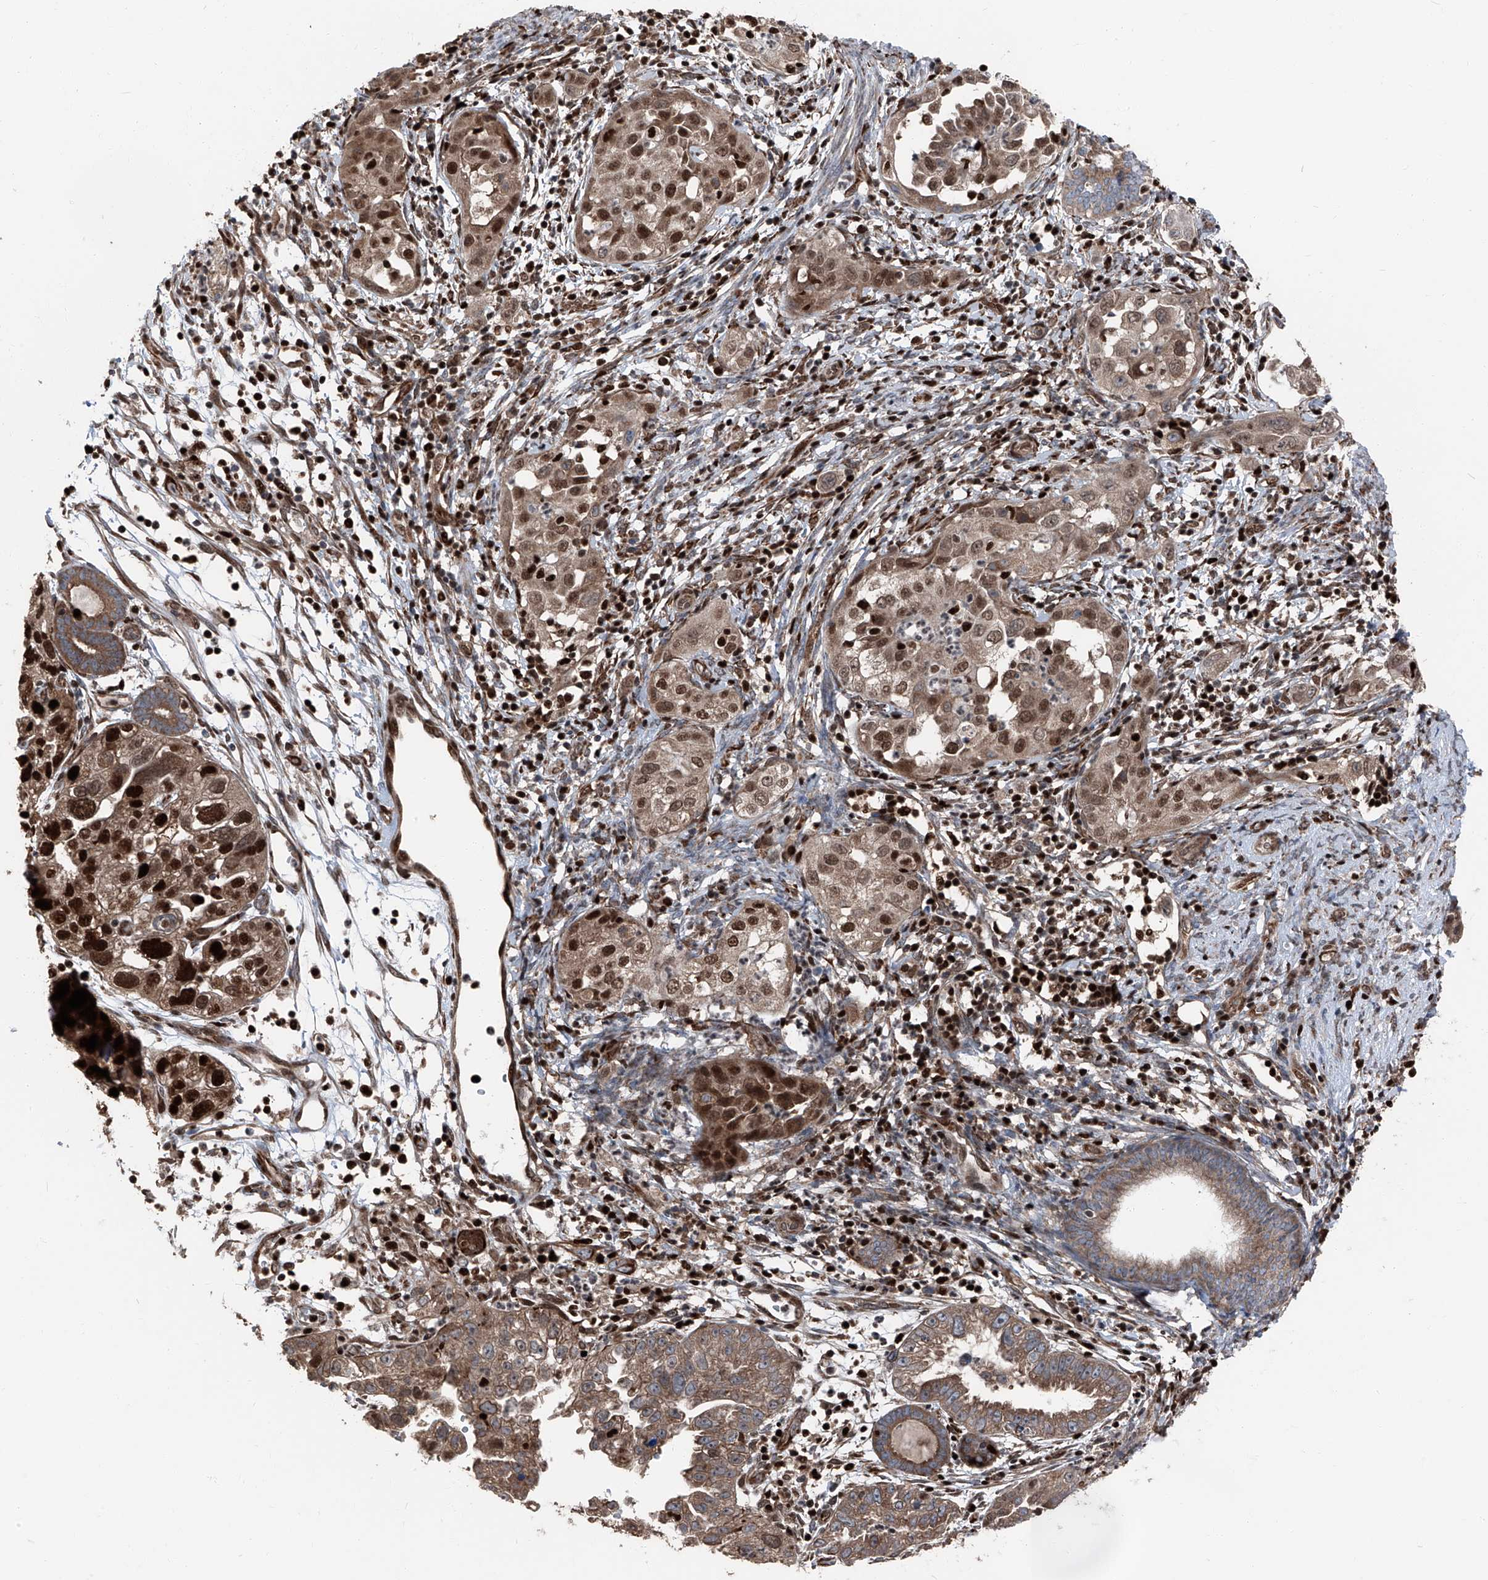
{"staining": {"intensity": "strong", "quantity": ">75%", "location": "cytoplasmic/membranous,nuclear"}, "tissue": "endometrial cancer", "cell_type": "Tumor cells", "image_type": "cancer", "snomed": [{"axis": "morphology", "description": "Adenocarcinoma, NOS"}, {"axis": "topography", "description": "Endometrium"}], "caption": "This is a photomicrograph of immunohistochemistry staining of endometrial adenocarcinoma, which shows strong positivity in the cytoplasmic/membranous and nuclear of tumor cells.", "gene": "FKBP5", "patient": {"sex": "female", "age": 85}}